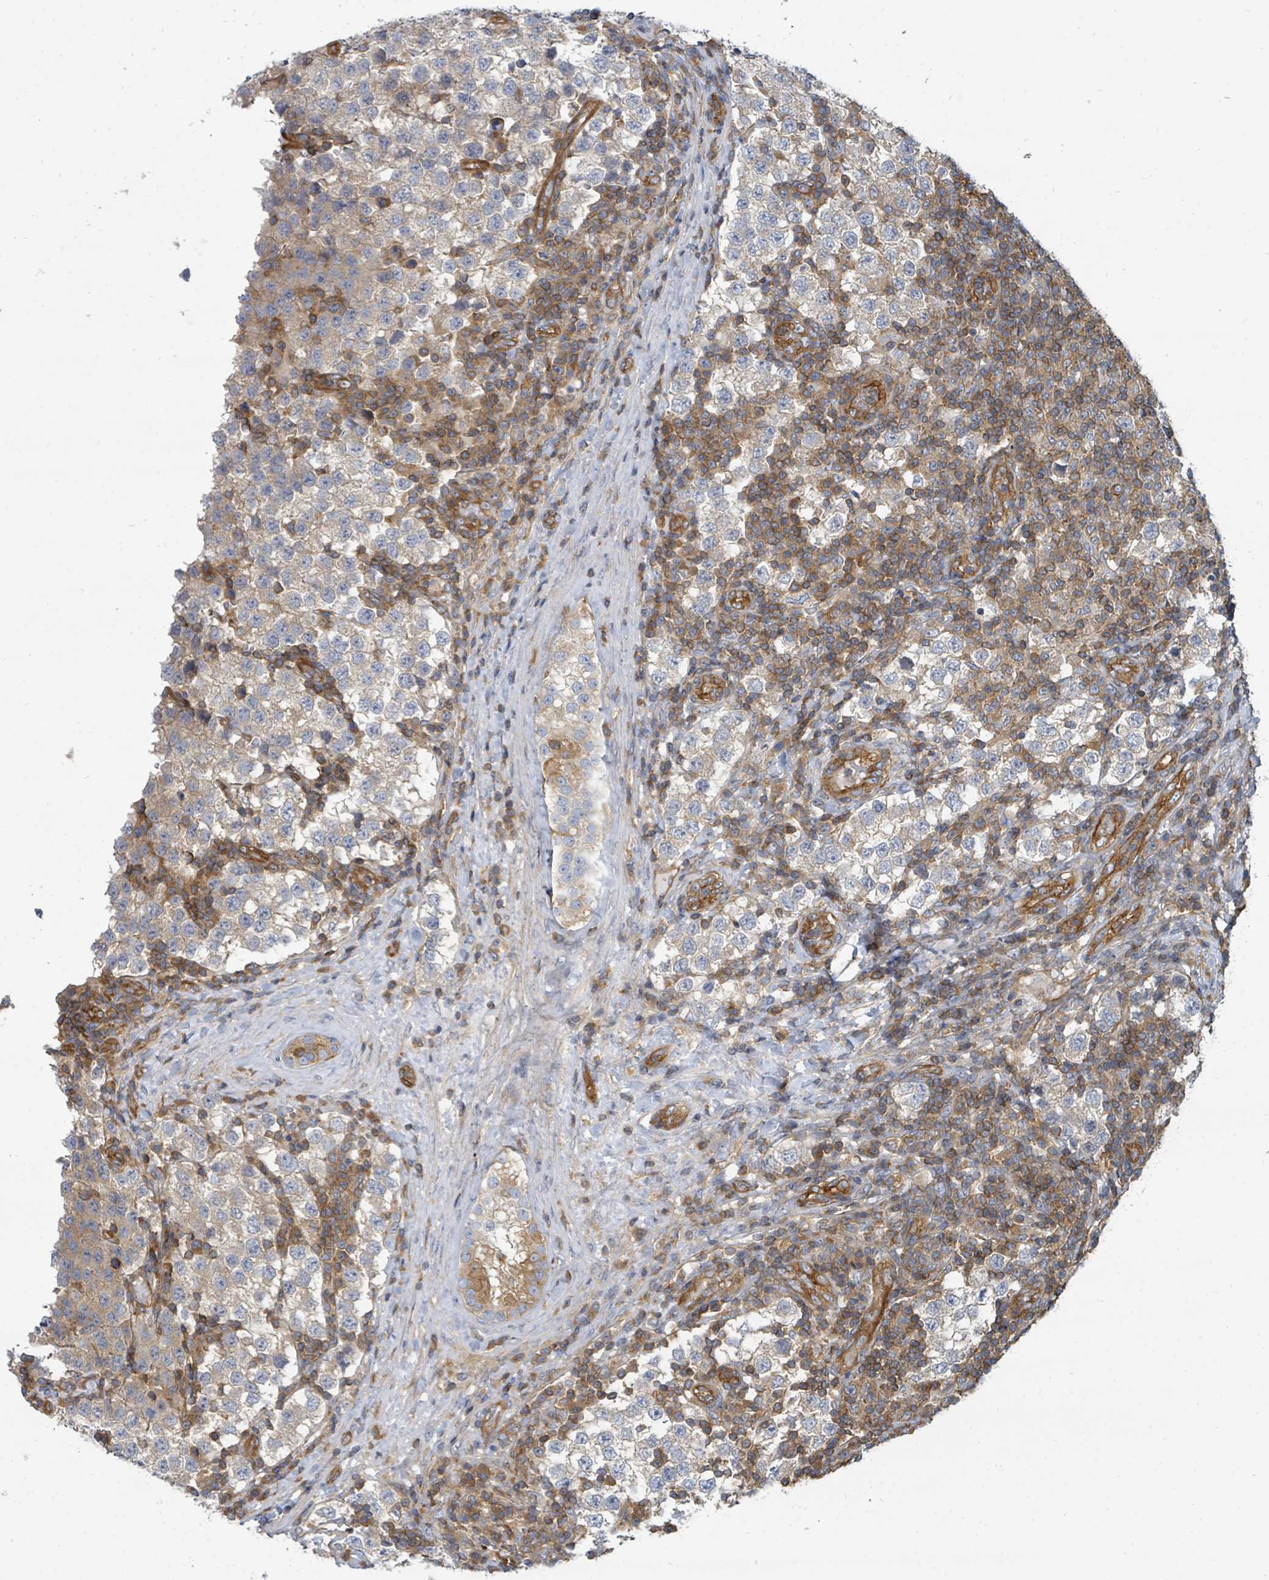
{"staining": {"intensity": "weak", "quantity": ">75%", "location": "cytoplasmic/membranous"}, "tissue": "testis cancer", "cell_type": "Tumor cells", "image_type": "cancer", "snomed": [{"axis": "morphology", "description": "Seminoma, NOS"}, {"axis": "topography", "description": "Testis"}], "caption": "Approximately >75% of tumor cells in seminoma (testis) reveal weak cytoplasmic/membranous protein positivity as visualized by brown immunohistochemical staining.", "gene": "BOLA2B", "patient": {"sex": "male", "age": 34}}